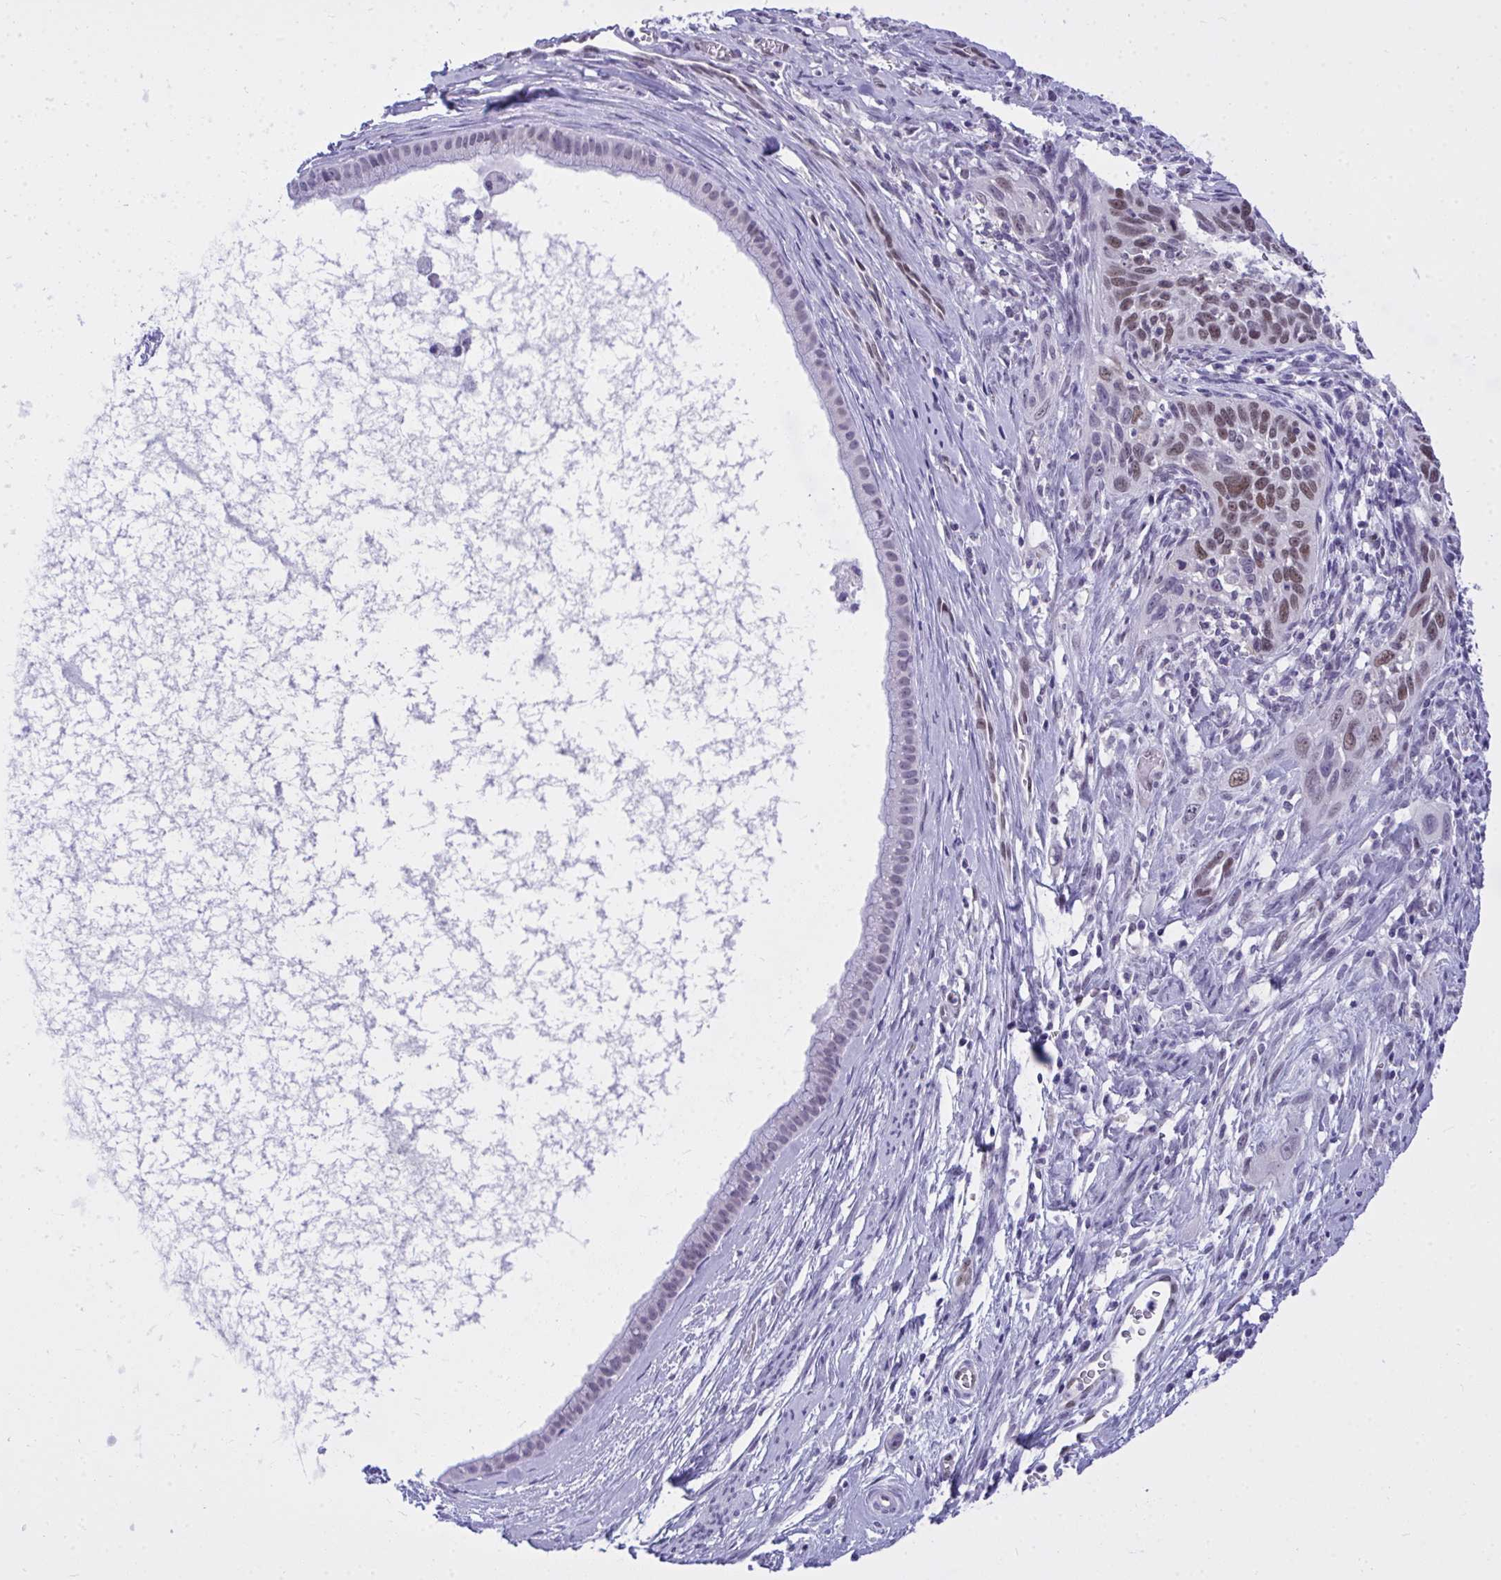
{"staining": {"intensity": "weak", "quantity": "25%-75%", "location": "nuclear"}, "tissue": "cervical cancer", "cell_type": "Tumor cells", "image_type": "cancer", "snomed": [{"axis": "morphology", "description": "Squamous cell carcinoma, NOS"}, {"axis": "topography", "description": "Cervix"}], "caption": "Weak nuclear protein positivity is identified in approximately 25%-75% of tumor cells in cervical cancer.", "gene": "TEAD4", "patient": {"sex": "female", "age": 51}}